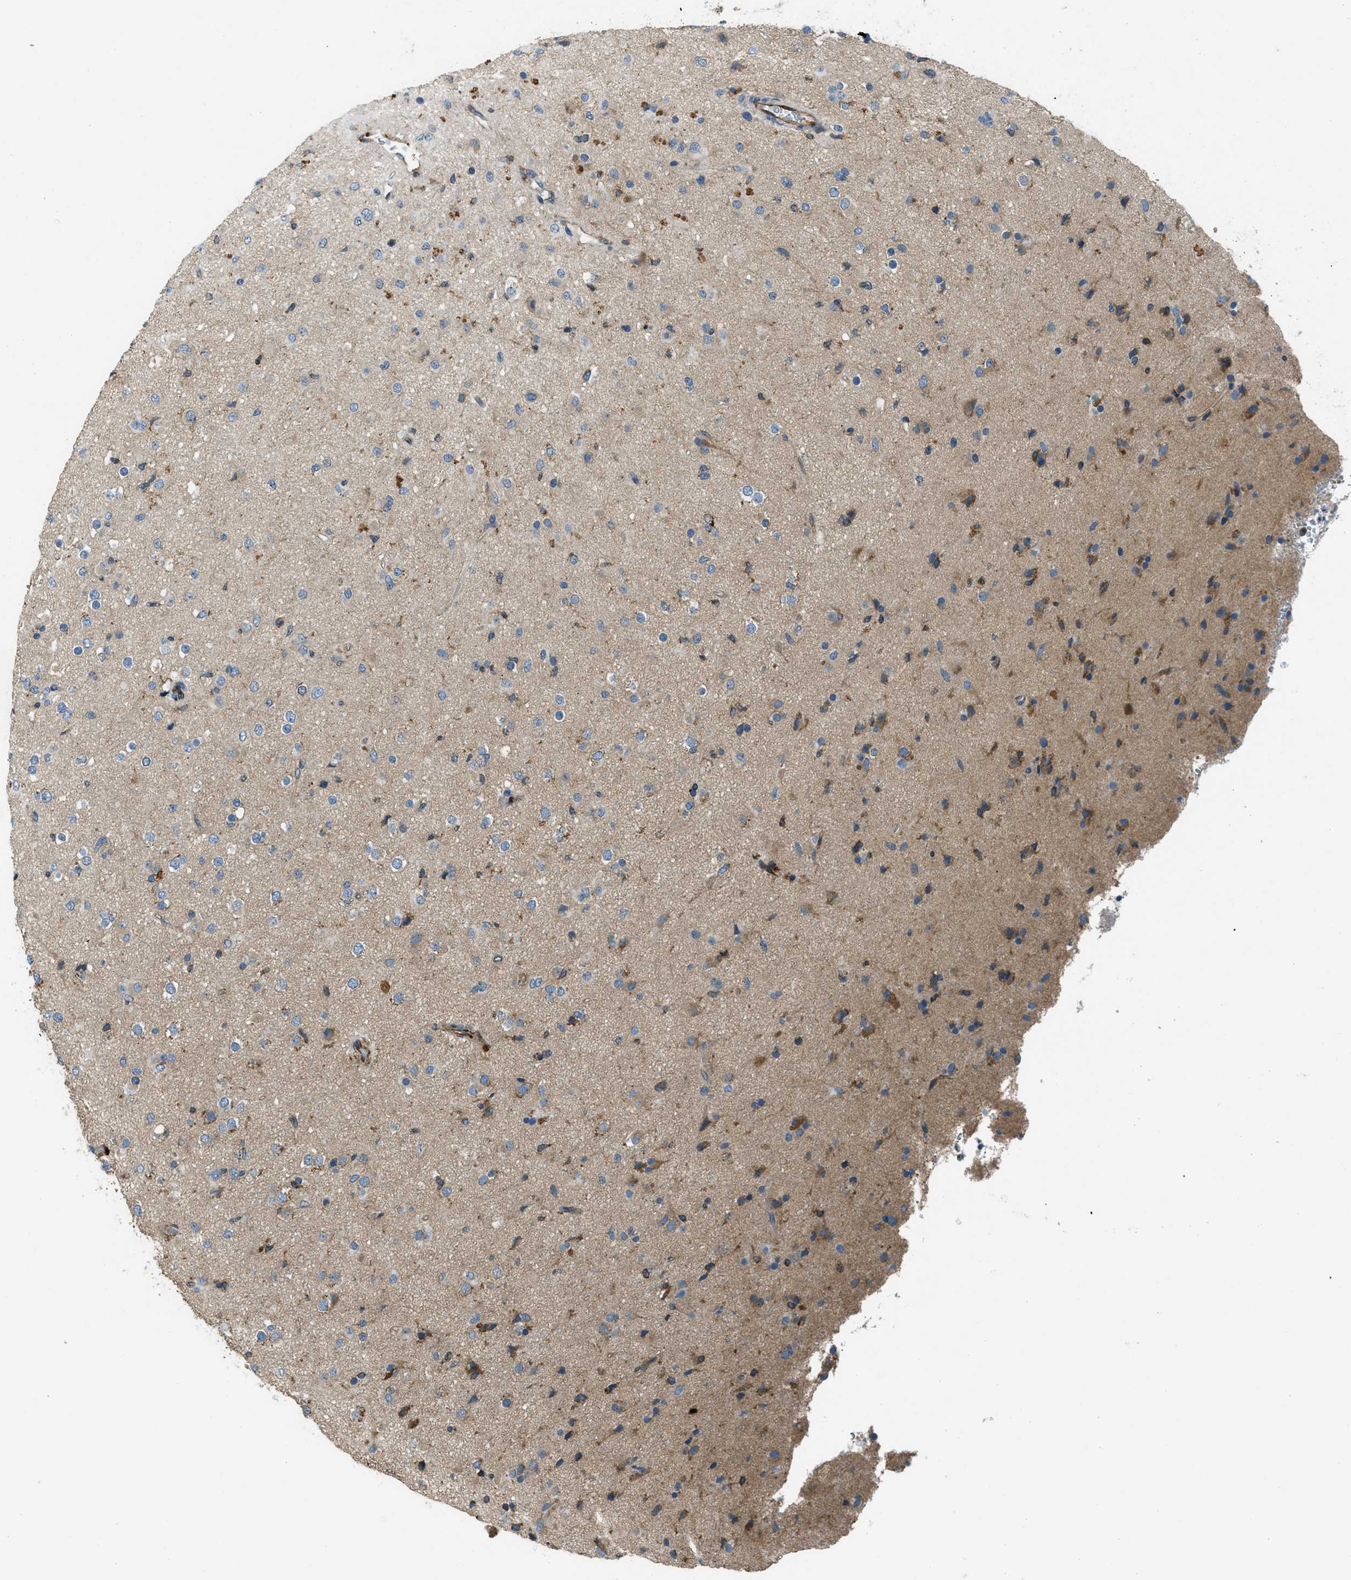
{"staining": {"intensity": "weak", "quantity": "25%-75%", "location": "cytoplasmic/membranous"}, "tissue": "glioma", "cell_type": "Tumor cells", "image_type": "cancer", "snomed": [{"axis": "morphology", "description": "Glioma, malignant, Low grade"}, {"axis": "topography", "description": "Brain"}], "caption": "Malignant low-grade glioma stained with a brown dye demonstrates weak cytoplasmic/membranous positive positivity in approximately 25%-75% of tumor cells.", "gene": "GIMAP8", "patient": {"sex": "male", "age": 65}}